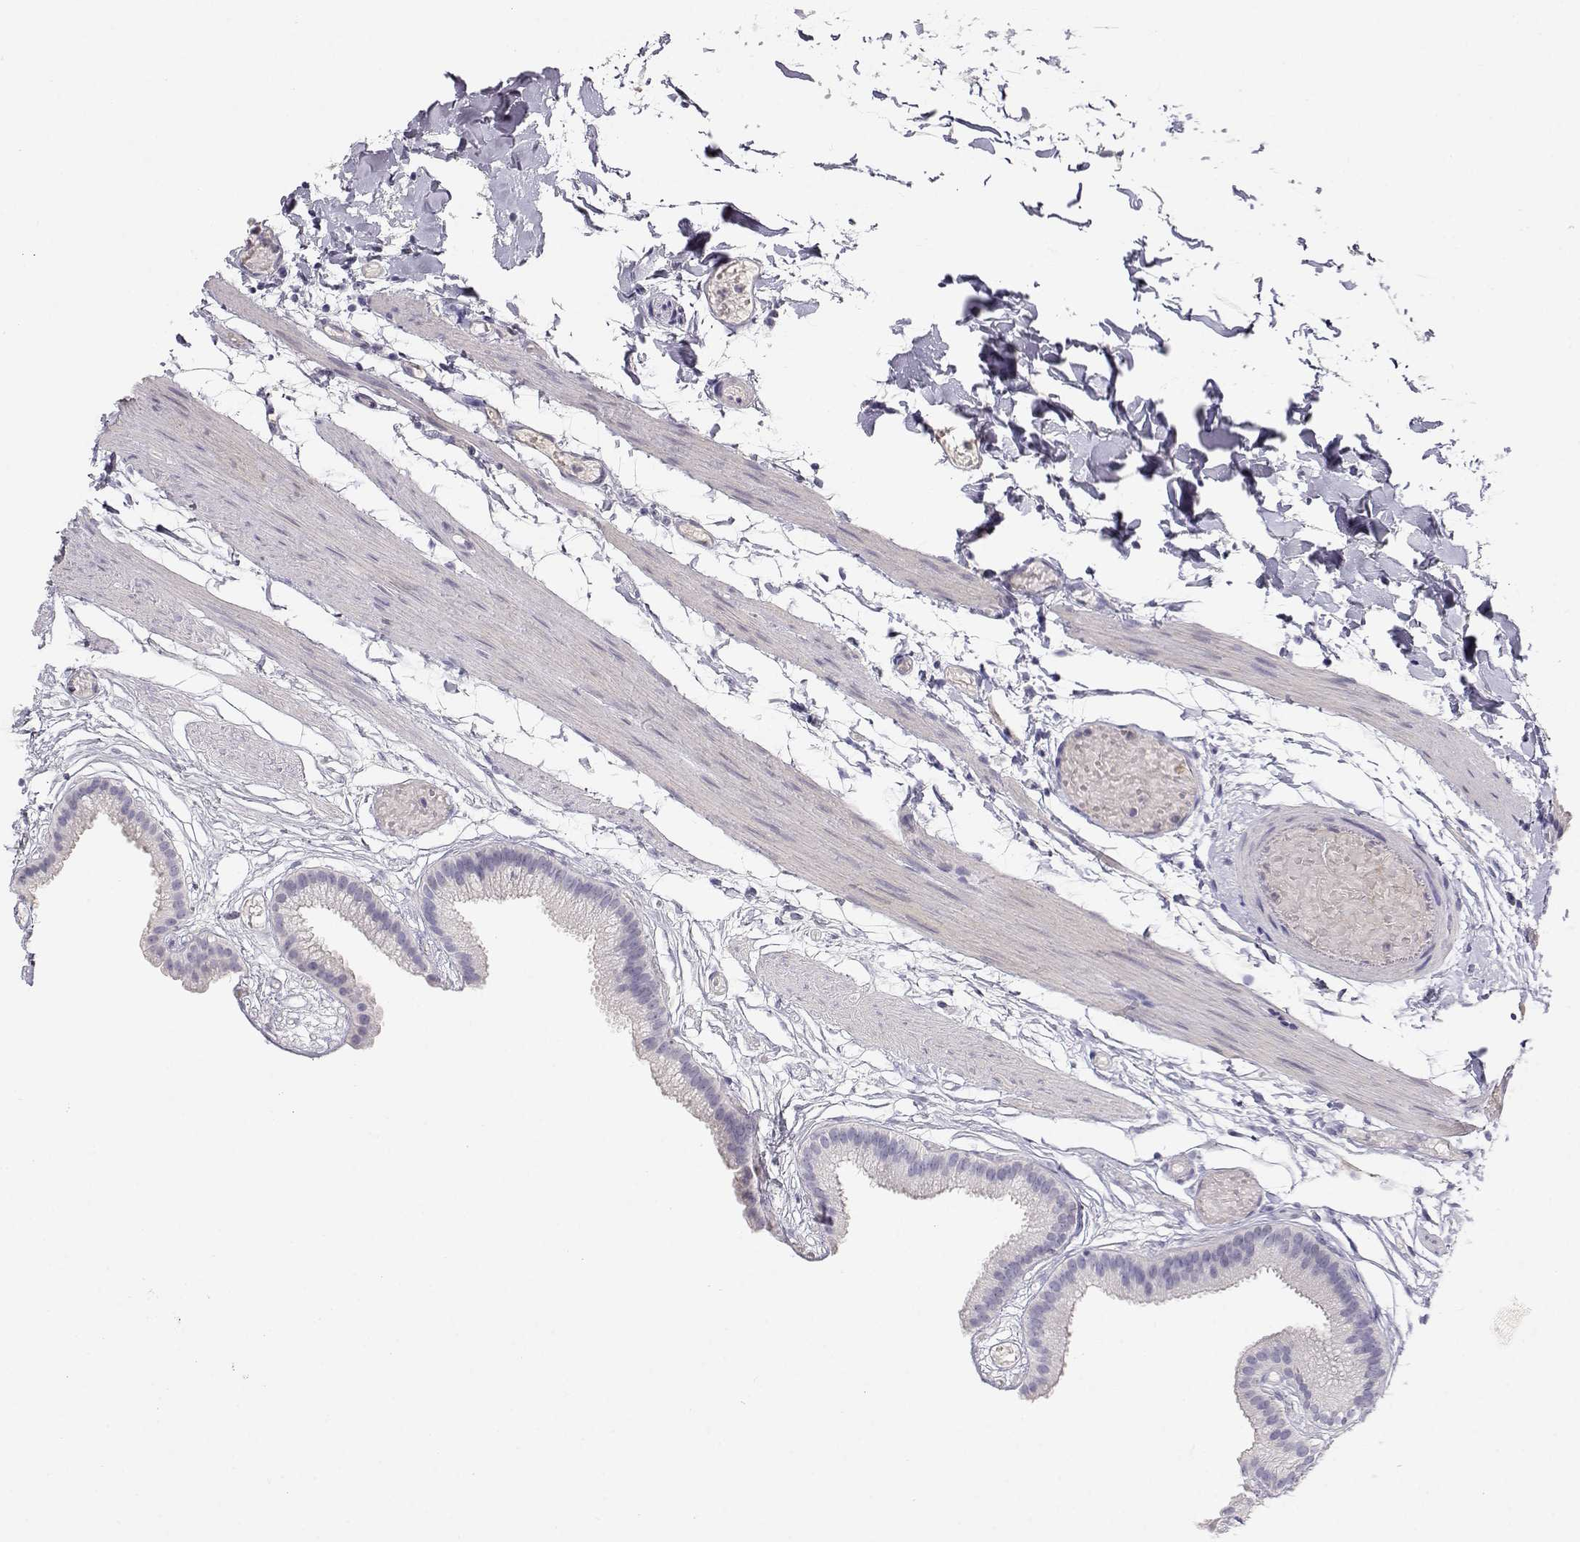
{"staining": {"intensity": "negative", "quantity": "none", "location": "none"}, "tissue": "gallbladder", "cell_type": "Glandular cells", "image_type": "normal", "snomed": [{"axis": "morphology", "description": "Normal tissue, NOS"}, {"axis": "topography", "description": "Gallbladder"}], "caption": "Immunohistochemical staining of normal gallbladder shows no significant positivity in glandular cells. Brightfield microscopy of immunohistochemistry stained with DAB (3,3'-diaminobenzidine) (brown) and hematoxylin (blue), captured at high magnification.", "gene": "CDHR1", "patient": {"sex": "female", "age": 45}}